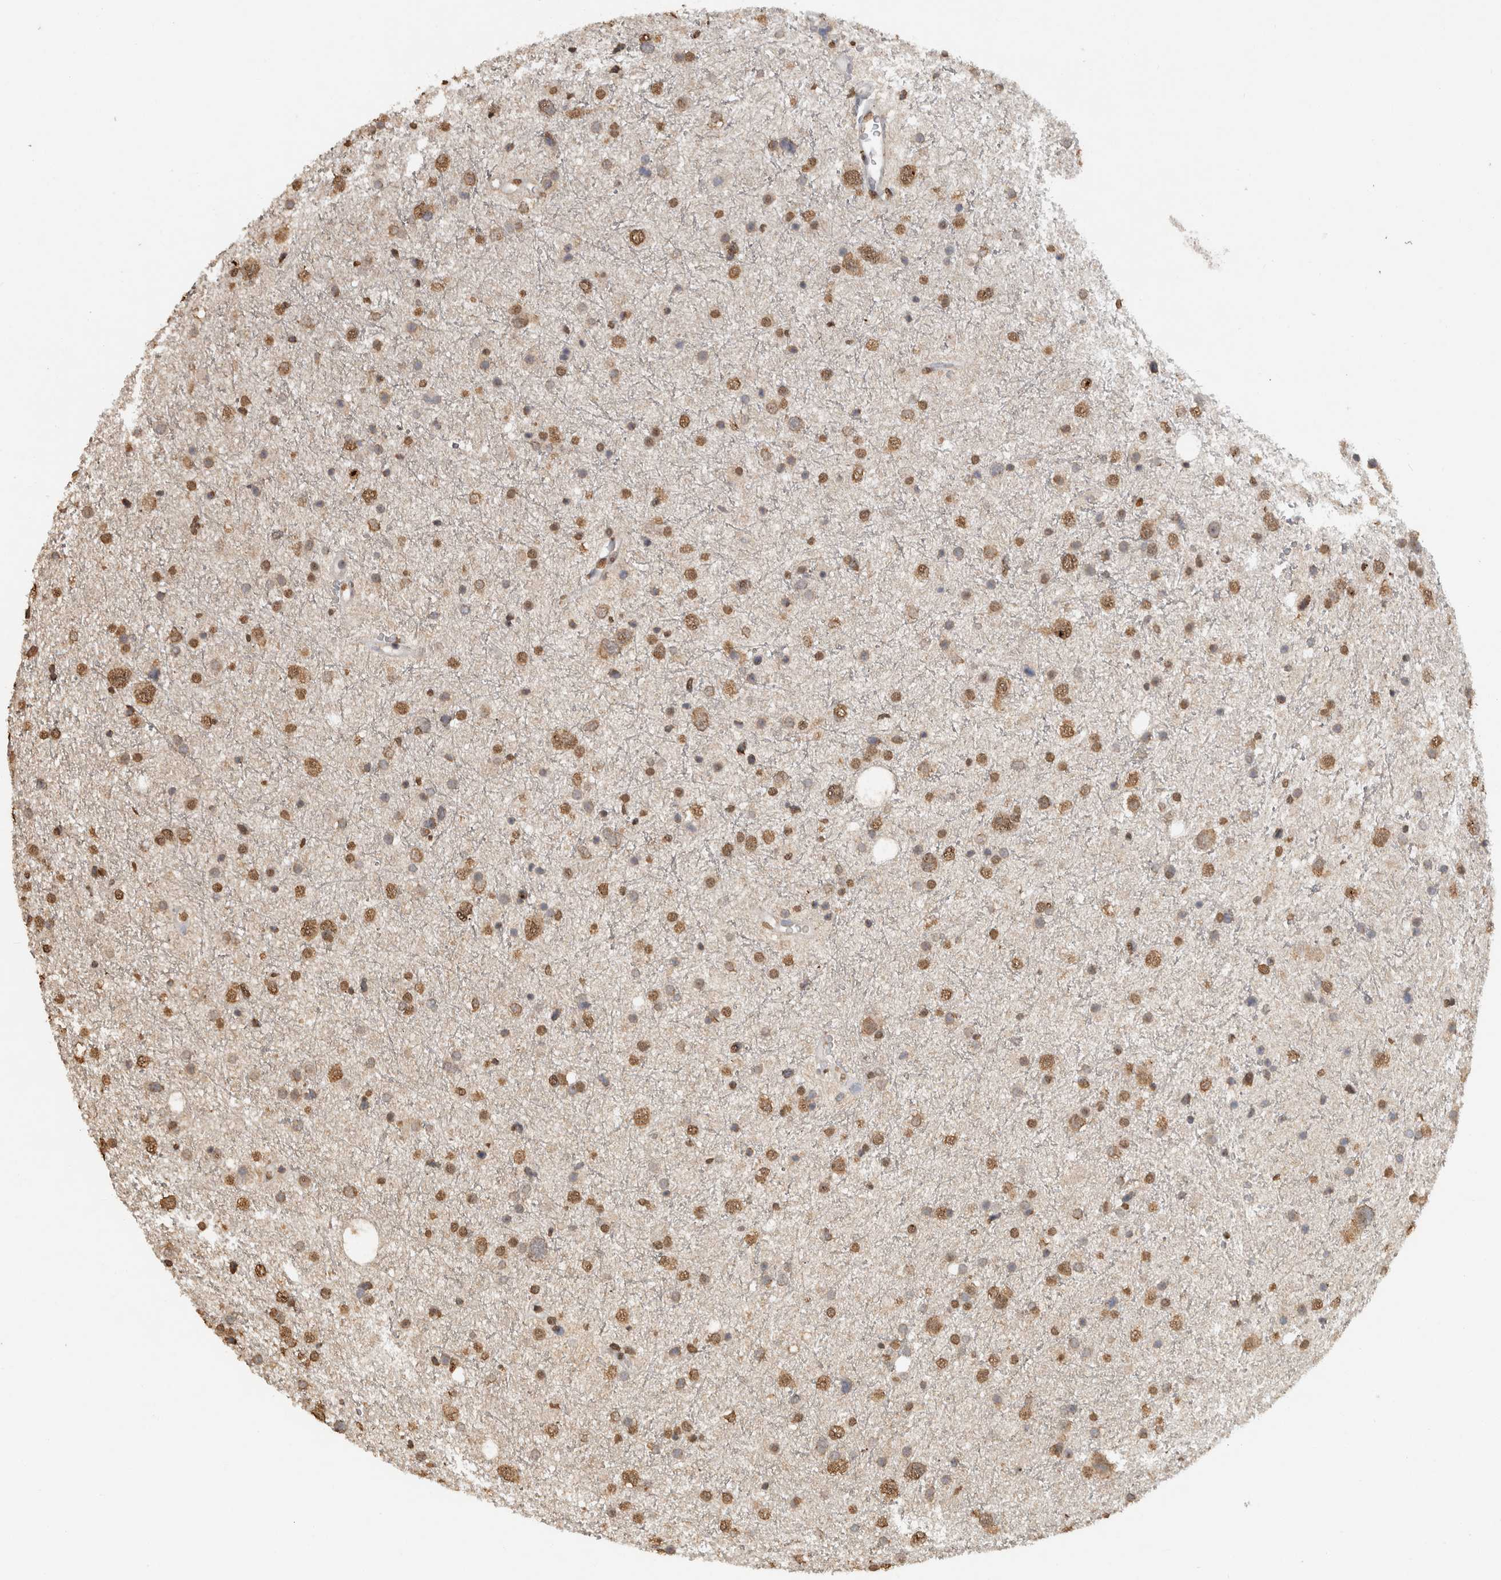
{"staining": {"intensity": "moderate", "quantity": ">75%", "location": "nuclear"}, "tissue": "glioma", "cell_type": "Tumor cells", "image_type": "cancer", "snomed": [{"axis": "morphology", "description": "Glioma, malignant, Low grade"}, {"axis": "topography", "description": "Brain"}], "caption": "An image of malignant glioma (low-grade) stained for a protein demonstrates moderate nuclear brown staining in tumor cells. The staining is performed using DAB (3,3'-diaminobenzidine) brown chromogen to label protein expression. The nuclei are counter-stained blue using hematoxylin.", "gene": "HAND2", "patient": {"sex": "female", "age": 37}}